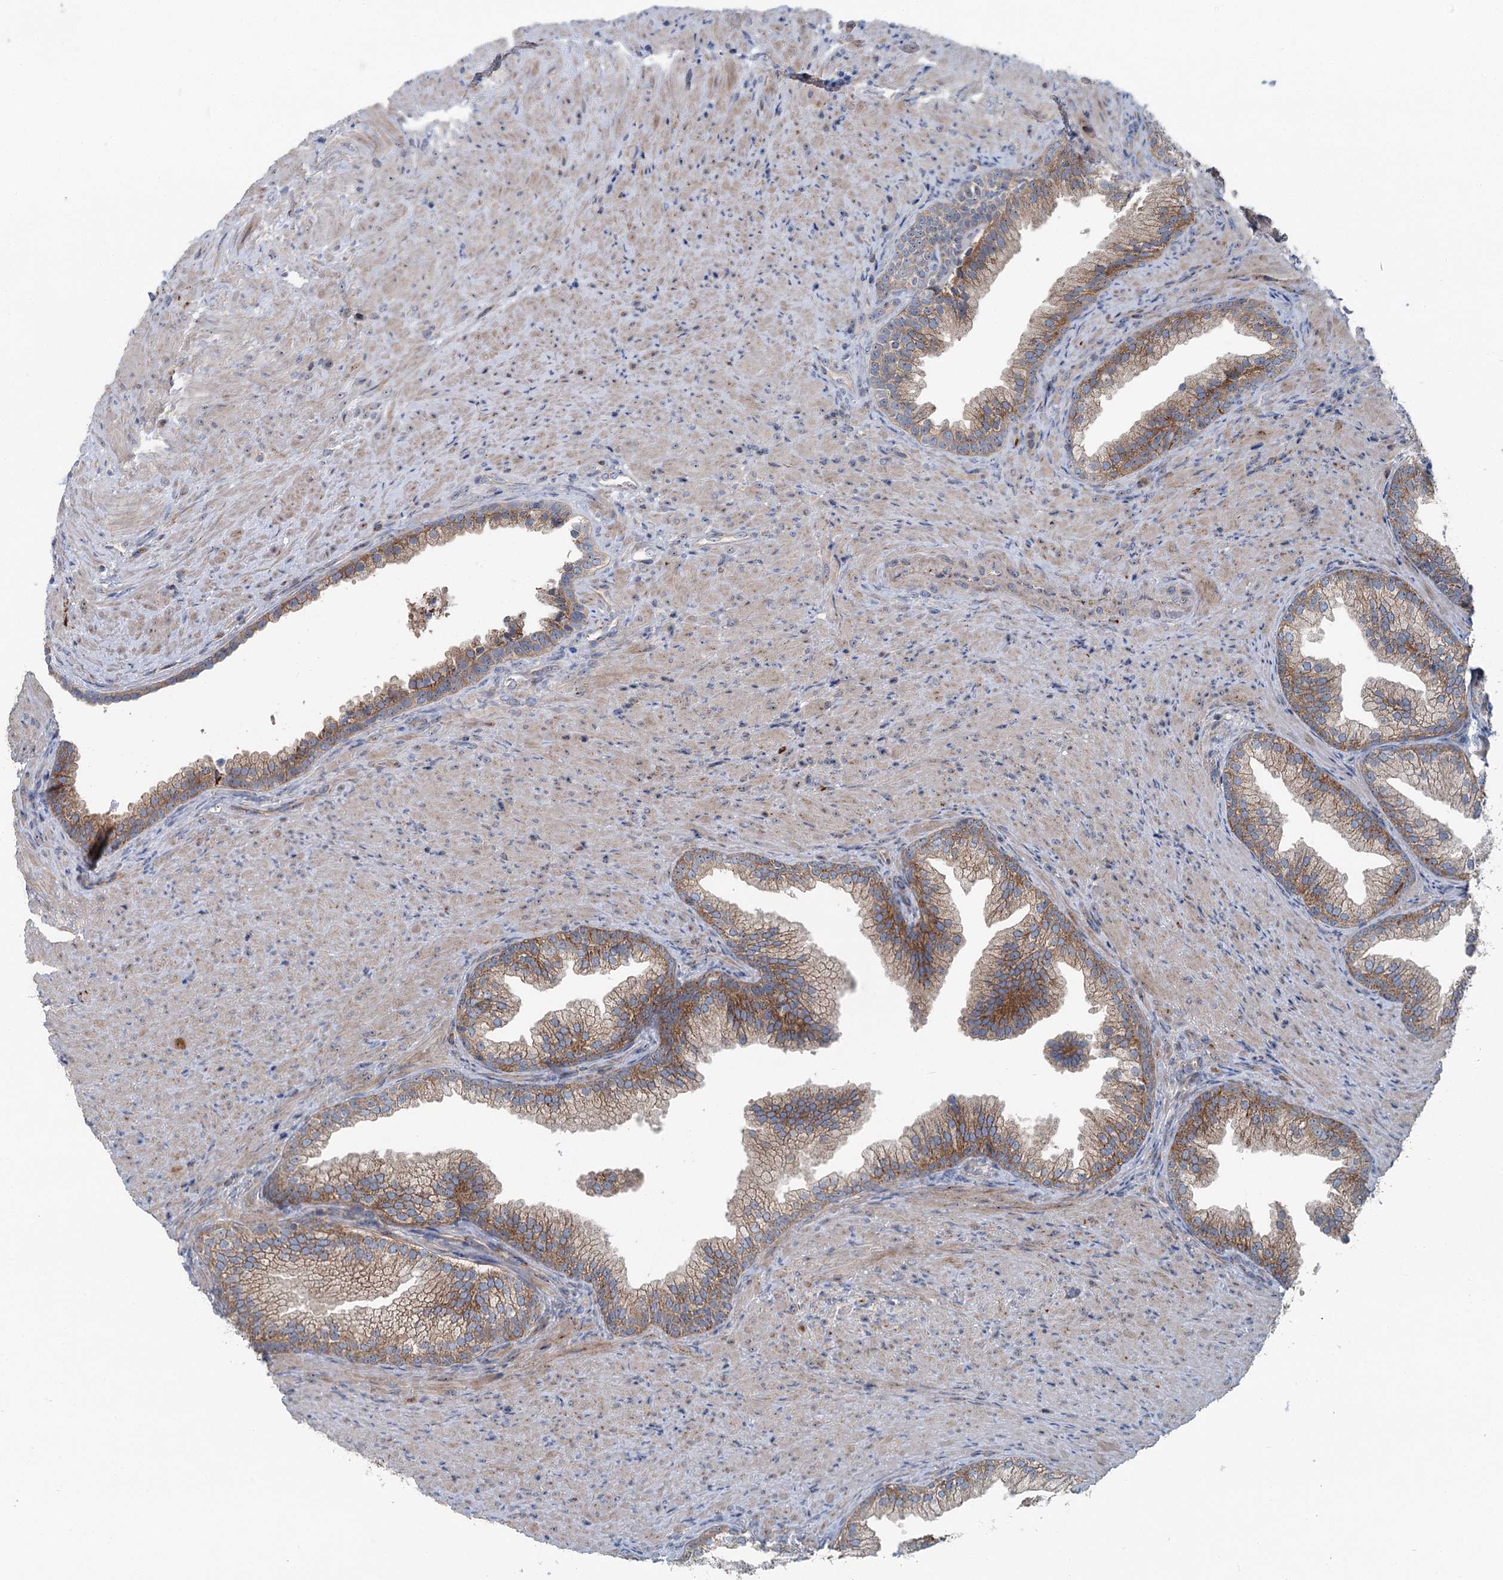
{"staining": {"intensity": "moderate", "quantity": ">75%", "location": "cytoplasmic/membranous"}, "tissue": "prostate", "cell_type": "Glandular cells", "image_type": "normal", "snomed": [{"axis": "morphology", "description": "Normal tissue, NOS"}, {"axis": "topography", "description": "Prostate"}], "caption": "Moderate cytoplasmic/membranous protein positivity is identified in approximately >75% of glandular cells in prostate. The protein of interest is shown in brown color, while the nuclei are stained blue.", "gene": "MARK2", "patient": {"sex": "male", "age": 76}}